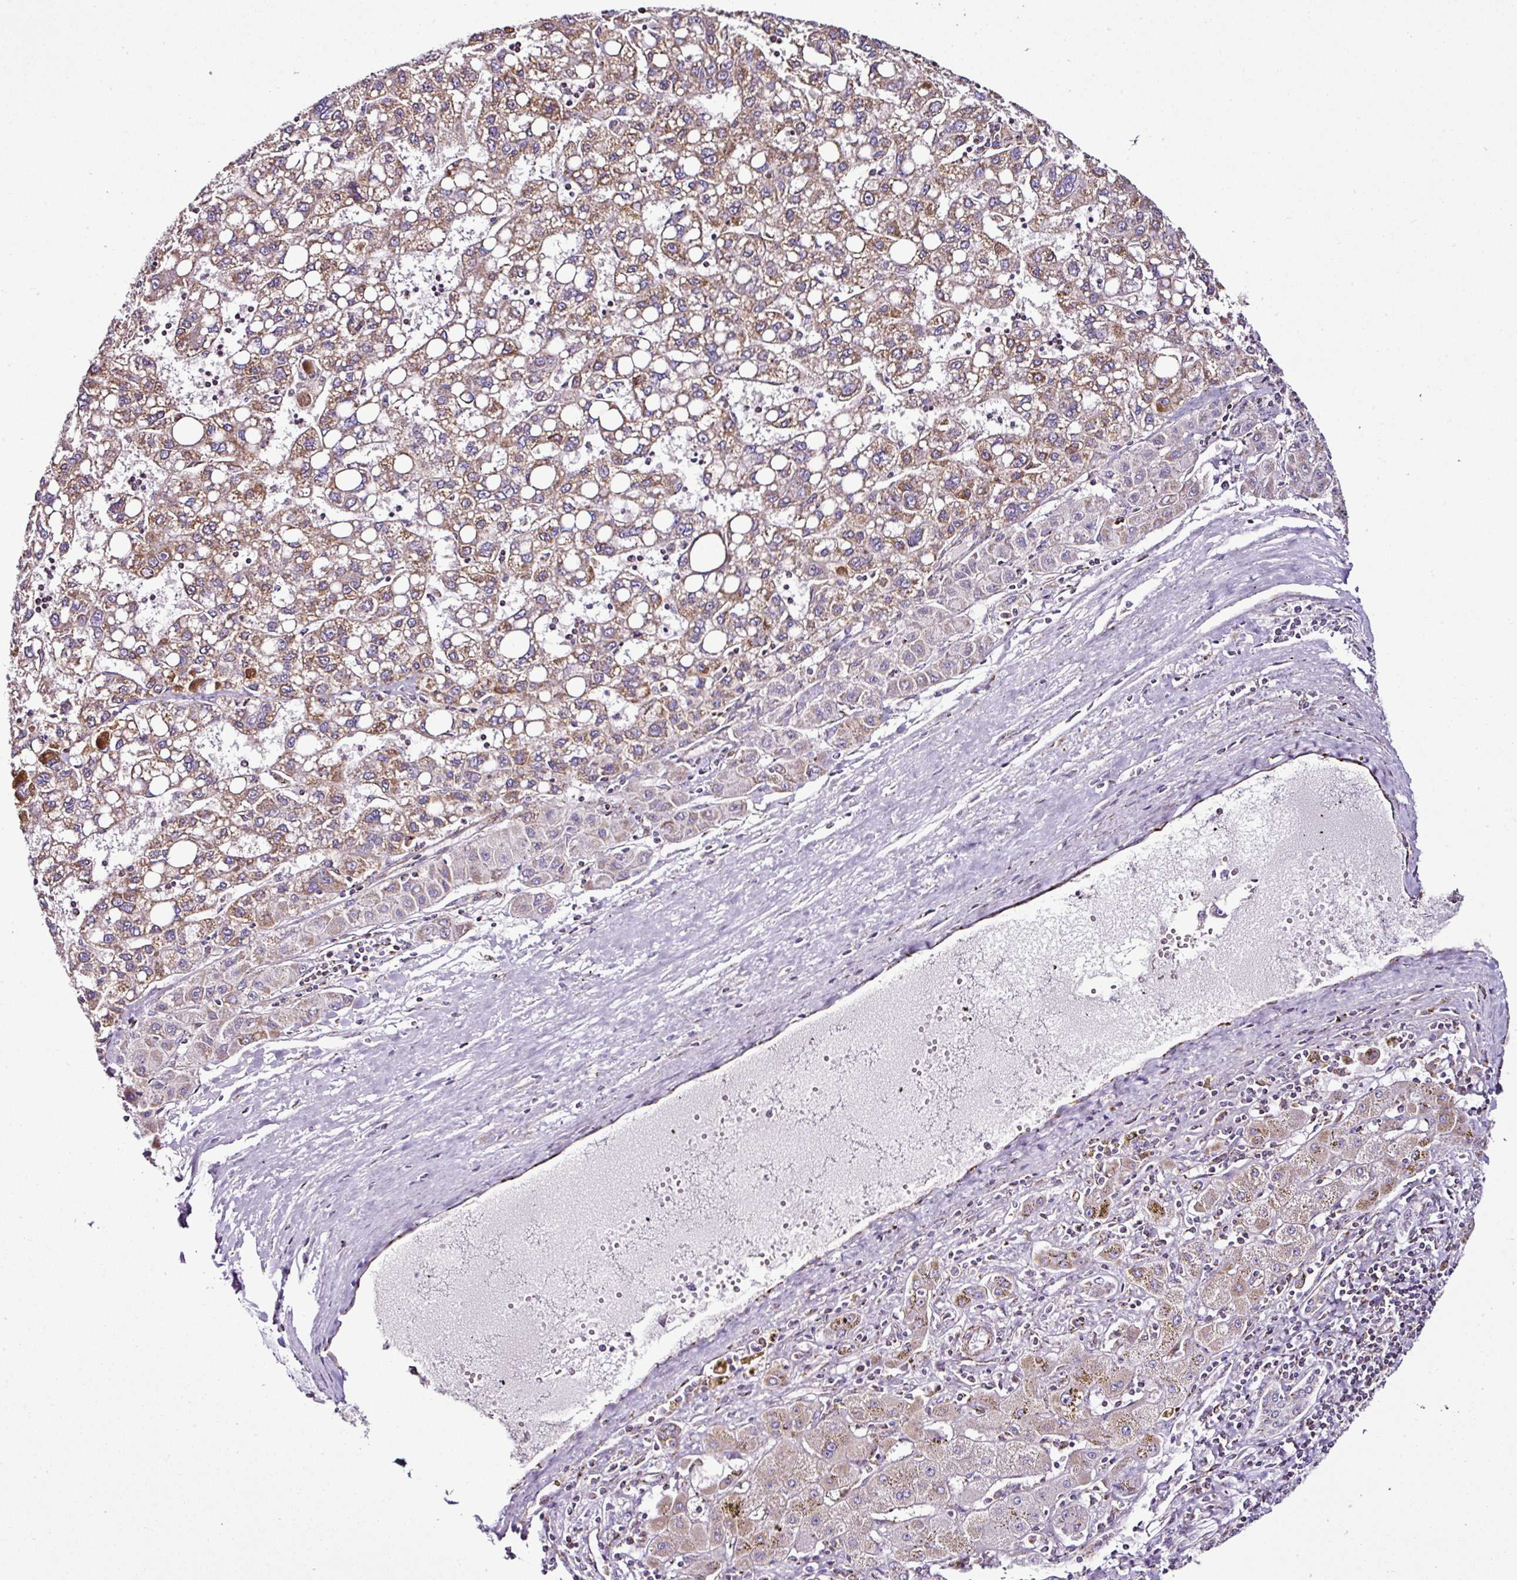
{"staining": {"intensity": "moderate", "quantity": "25%-75%", "location": "cytoplasmic/membranous"}, "tissue": "liver cancer", "cell_type": "Tumor cells", "image_type": "cancer", "snomed": [{"axis": "morphology", "description": "Carcinoma, Hepatocellular, NOS"}, {"axis": "topography", "description": "Liver"}], "caption": "A histopathology image of human liver hepatocellular carcinoma stained for a protein reveals moderate cytoplasmic/membranous brown staining in tumor cells. (DAB (3,3'-diaminobenzidine) IHC with brightfield microscopy, high magnification).", "gene": "DPAGT1", "patient": {"sex": "female", "age": 82}}